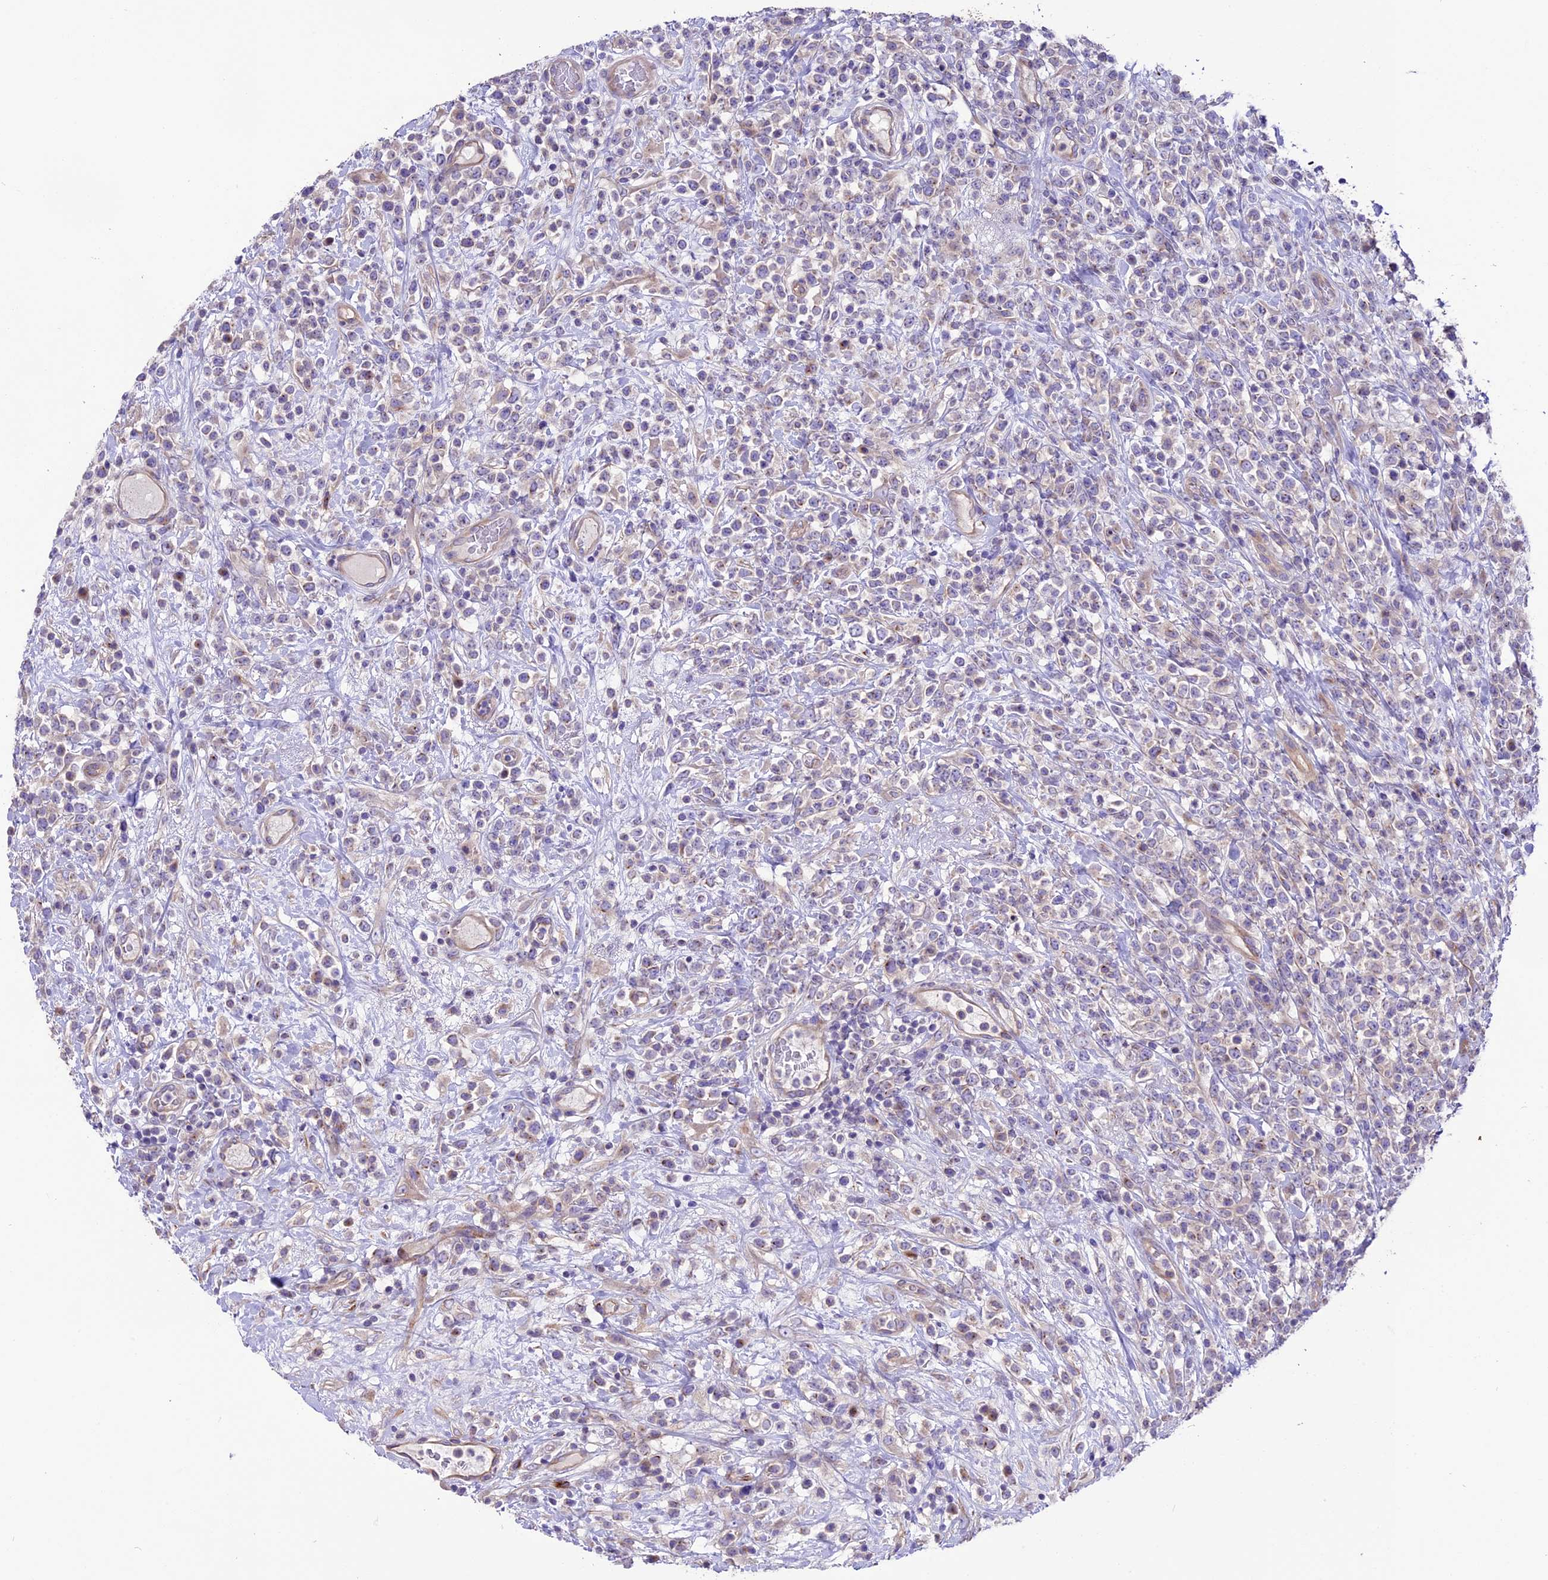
{"staining": {"intensity": "negative", "quantity": "none", "location": "none"}, "tissue": "lymphoma", "cell_type": "Tumor cells", "image_type": "cancer", "snomed": [{"axis": "morphology", "description": "Malignant lymphoma, non-Hodgkin's type, High grade"}, {"axis": "topography", "description": "Colon"}], "caption": "High power microscopy micrograph of an immunohistochemistry image of lymphoma, revealing no significant expression in tumor cells.", "gene": "CD99L2", "patient": {"sex": "female", "age": 53}}